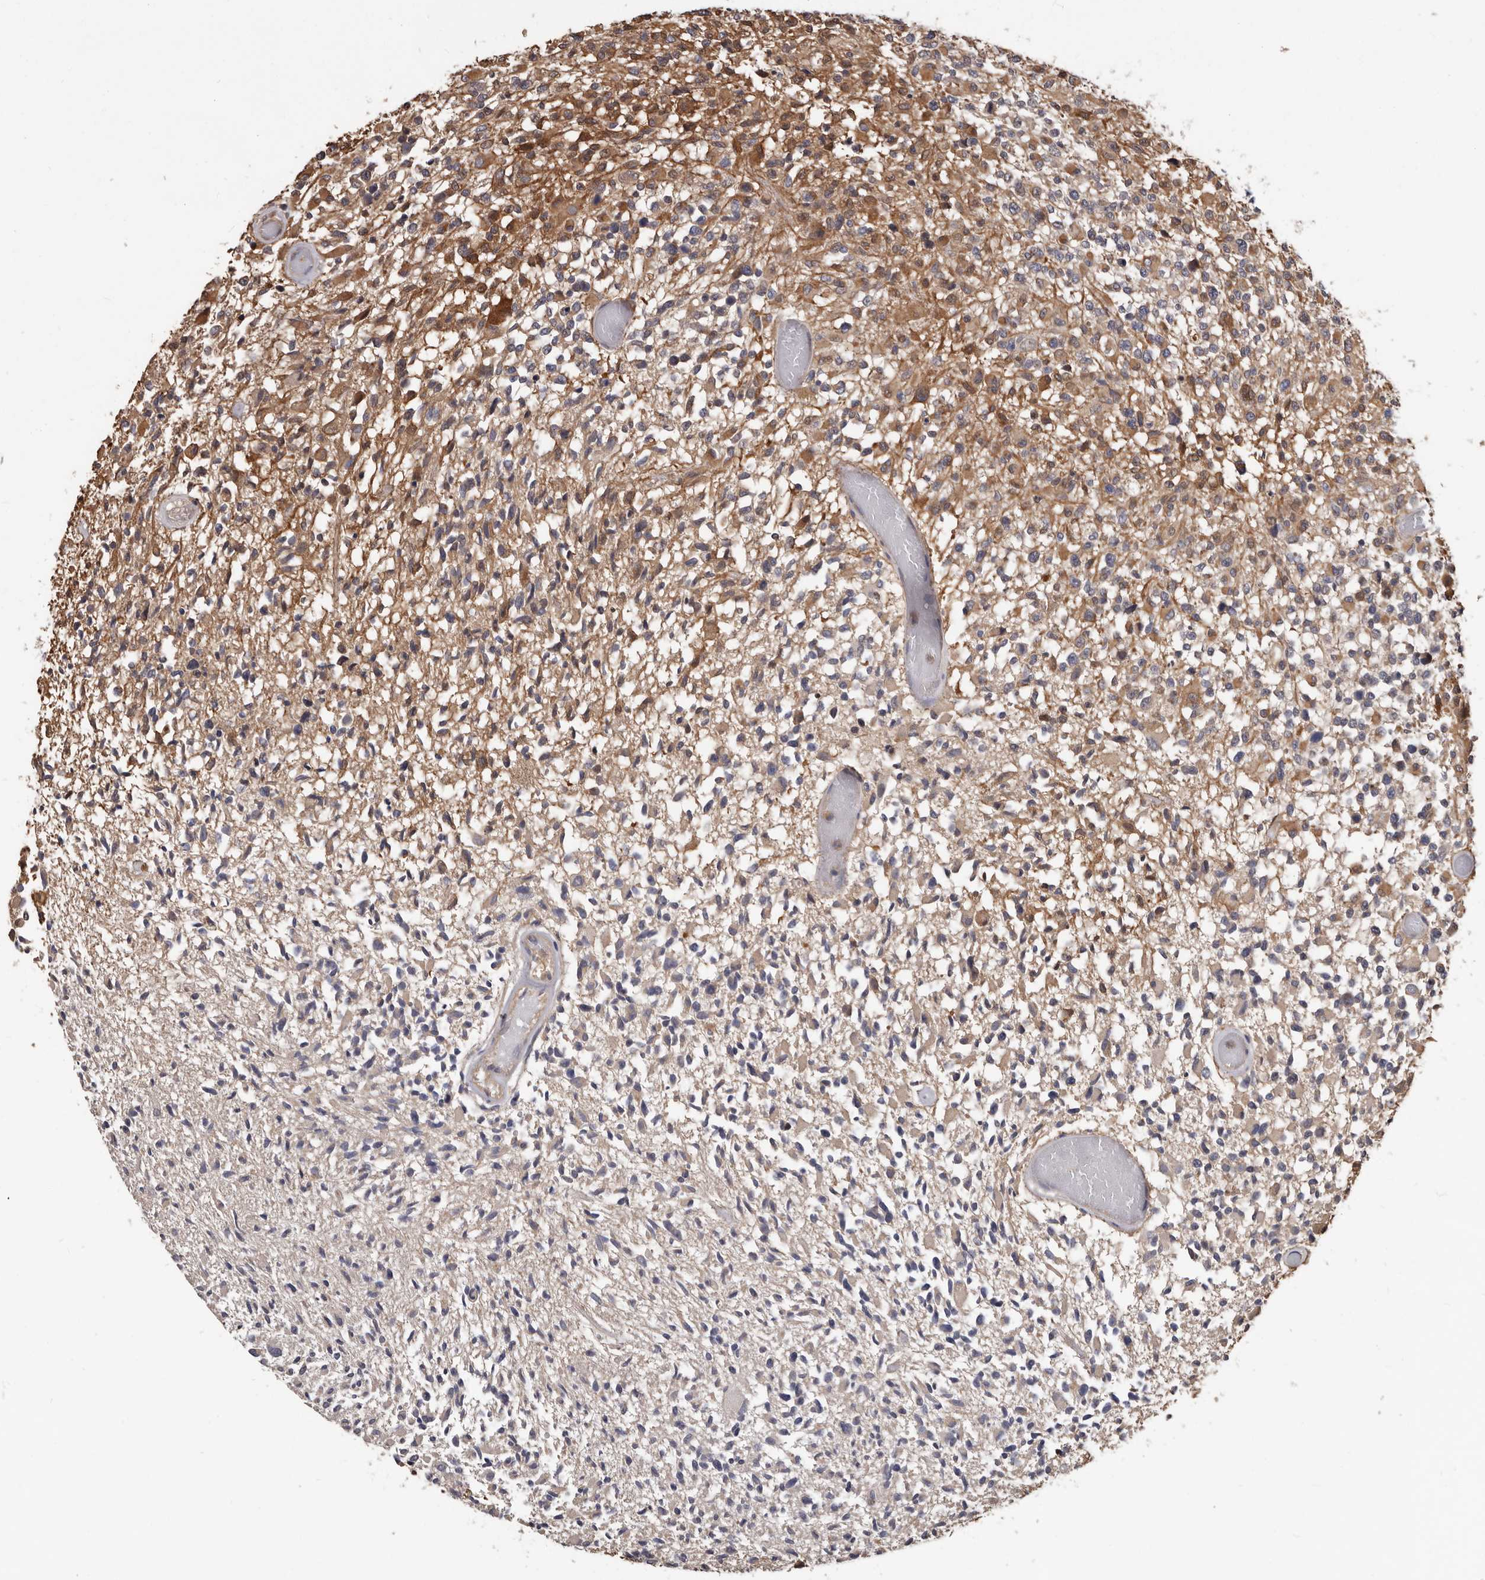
{"staining": {"intensity": "moderate", "quantity": ">75%", "location": "cytoplasmic/membranous"}, "tissue": "glioma", "cell_type": "Tumor cells", "image_type": "cancer", "snomed": [{"axis": "morphology", "description": "Glioma, malignant, High grade"}, {"axis": "morphology", "description": "Glioblastoma, NOS"}, {"axis": "topography", "description": "Brain"}], "caption": "Brown immunohistochemical staining in glioma exhibits moderate cytoplasmic/membranous expression in about >75% of tumor cells.", "gene": "MRPL18", "patient": {"sex": "male", "age": 60}}